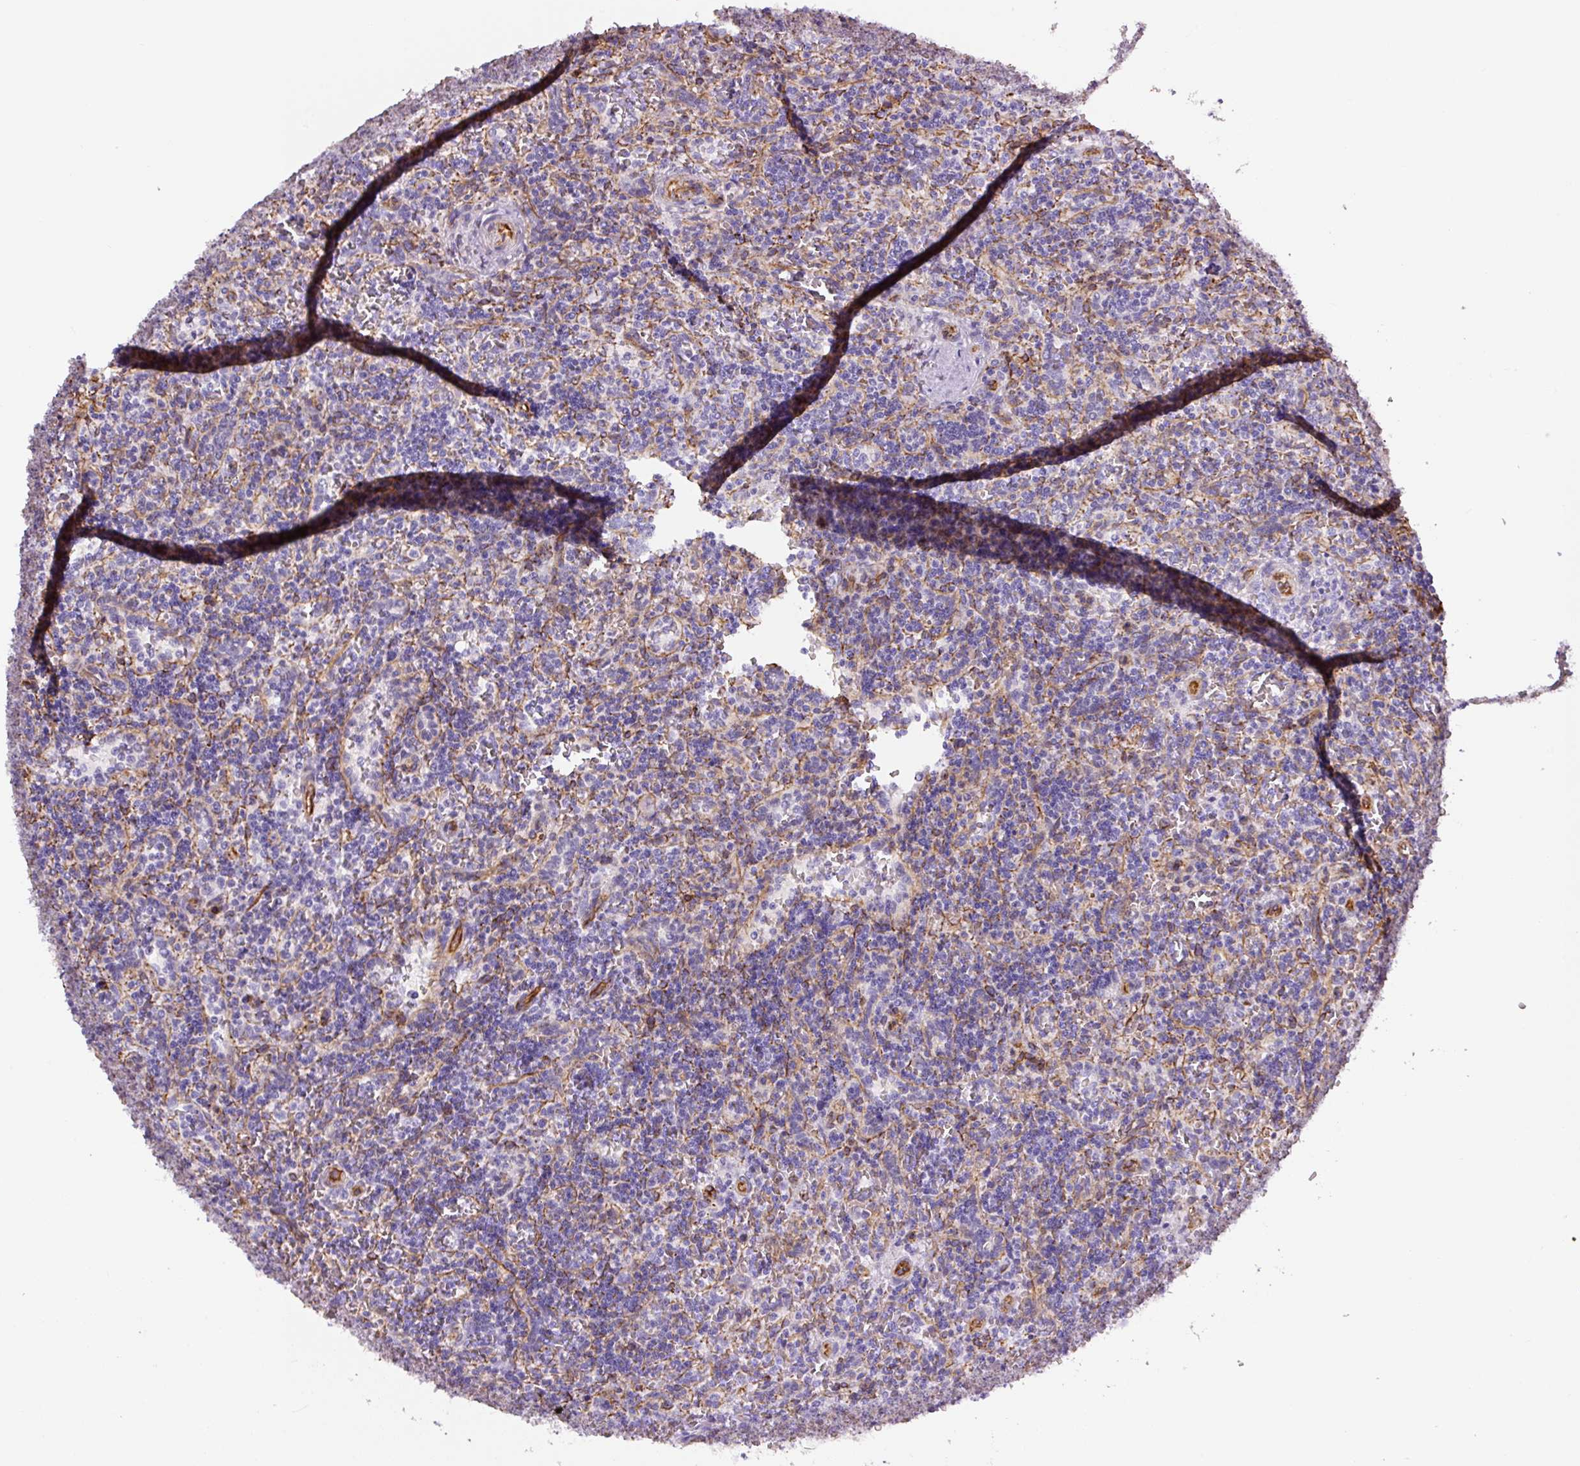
{"staining": {"intensity": "negative", "quantity": "none", "location": "none"}, "tissue": "lymphoma", "cell_type": "Tumor cells", "image_type": "cancer", "snomed": [{"axis": "morphology", "description": "Malignant lymphoma, non-Hodgkin's type, Low grade"}, {"axis": "topography", "description": "Spleen"}], "caption": "Tumor cells show no significant staining in lymphoma. (DAB (3,3'-diaminobenzidine) immunohistochemistry with hematoxylin counter stain).", "gene": "NES", "patient": {"sex": "male", "age": 73}}